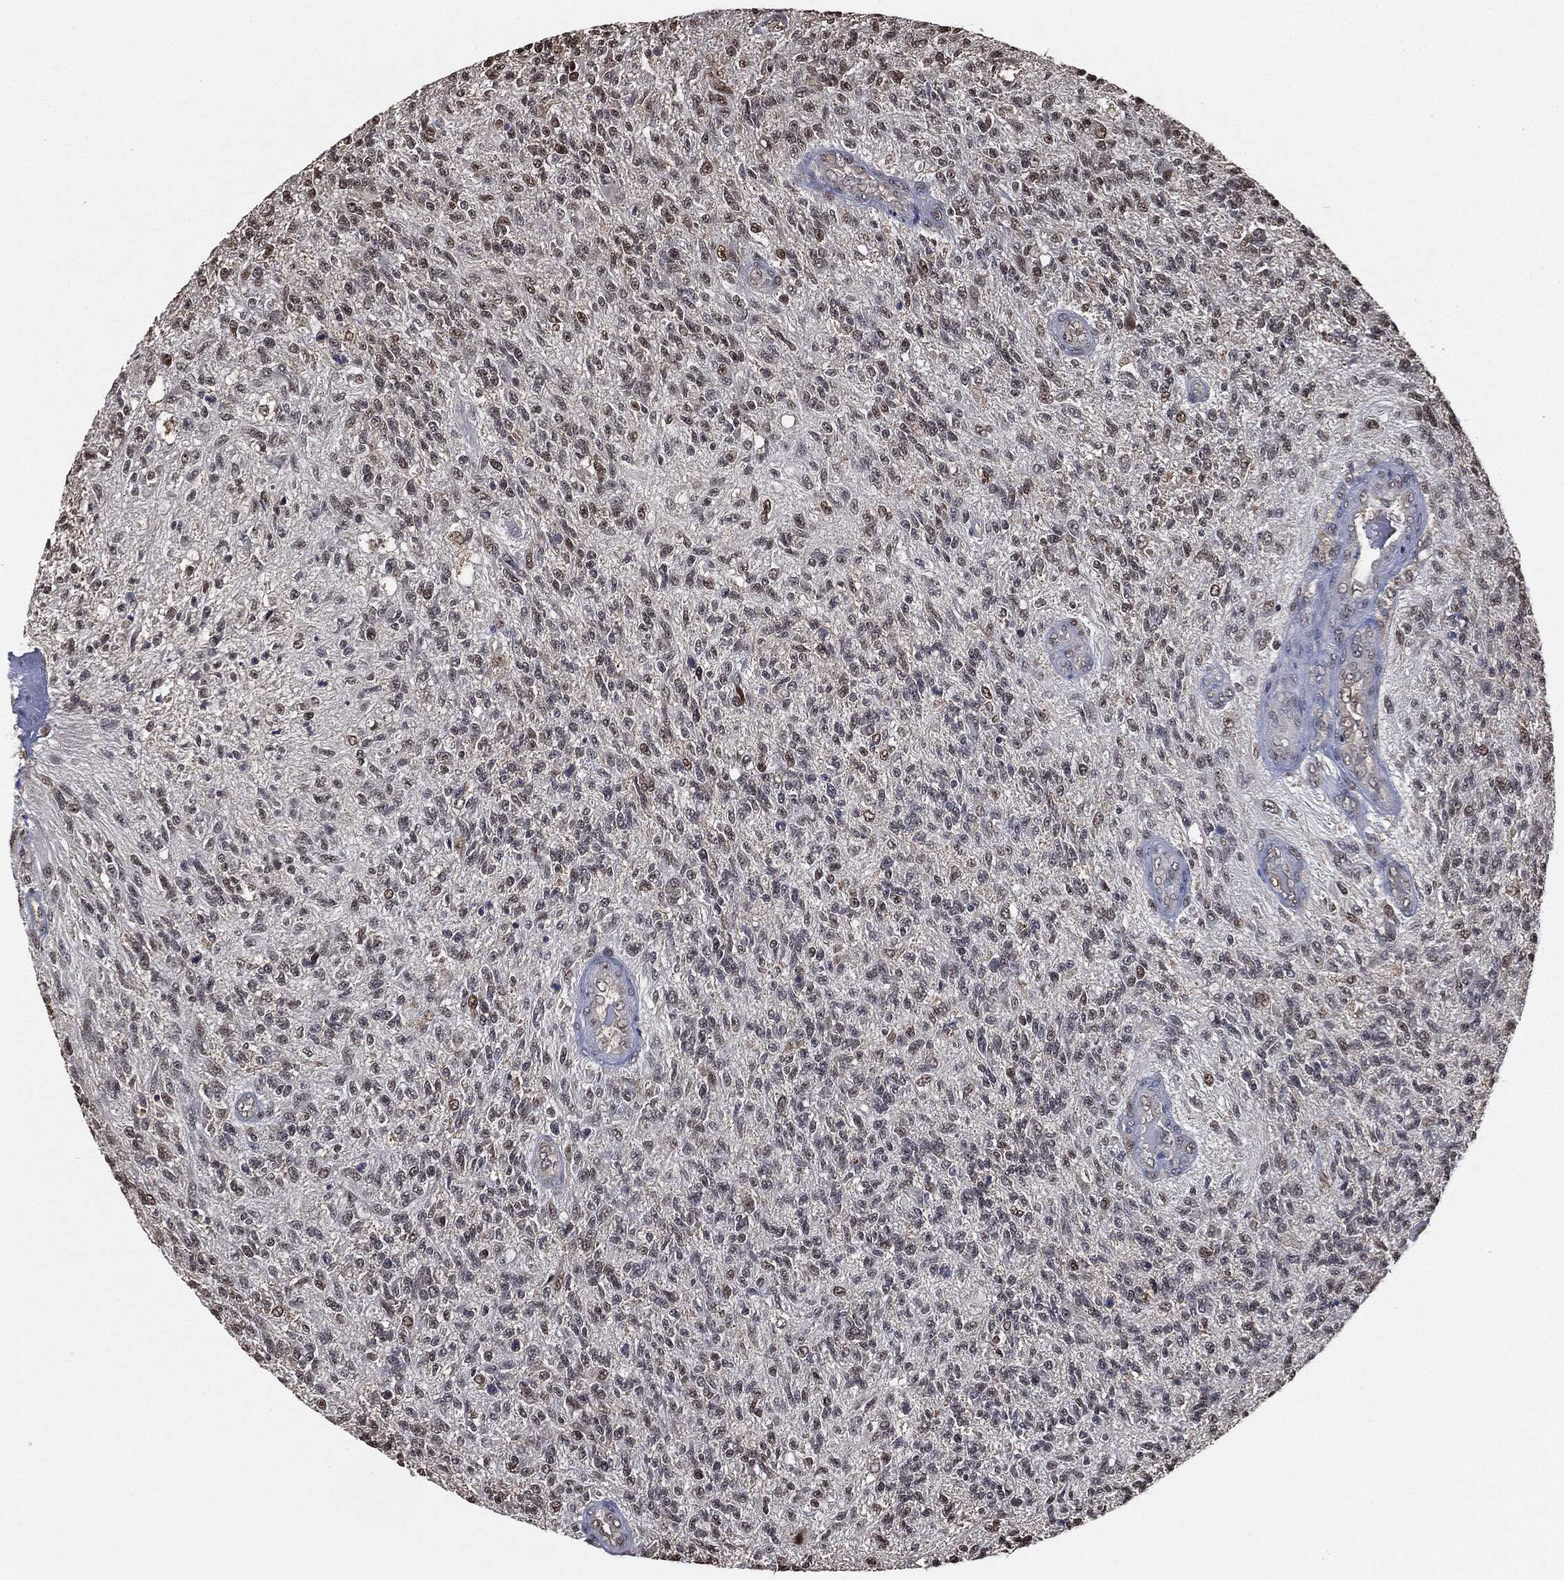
{"staining": {"intensity": "moderate", "quantity": "<25%", "location": "nuclear"}, "tissue": "glioma", "cell_type": "Tumor cells", "image_type": "cancer", "snomed": [{"axis": "morphology", "description": "Glioma, malignant, High grade"}, {"axis": "topography", "description": "Brain"}], "caption": "Protein expression analysis of human glioma reveals moderate nuclear expression in approximately <25% of tumor cells.", "gene": "SHLD2", "patient": {"sex": "male", "age": 56}}